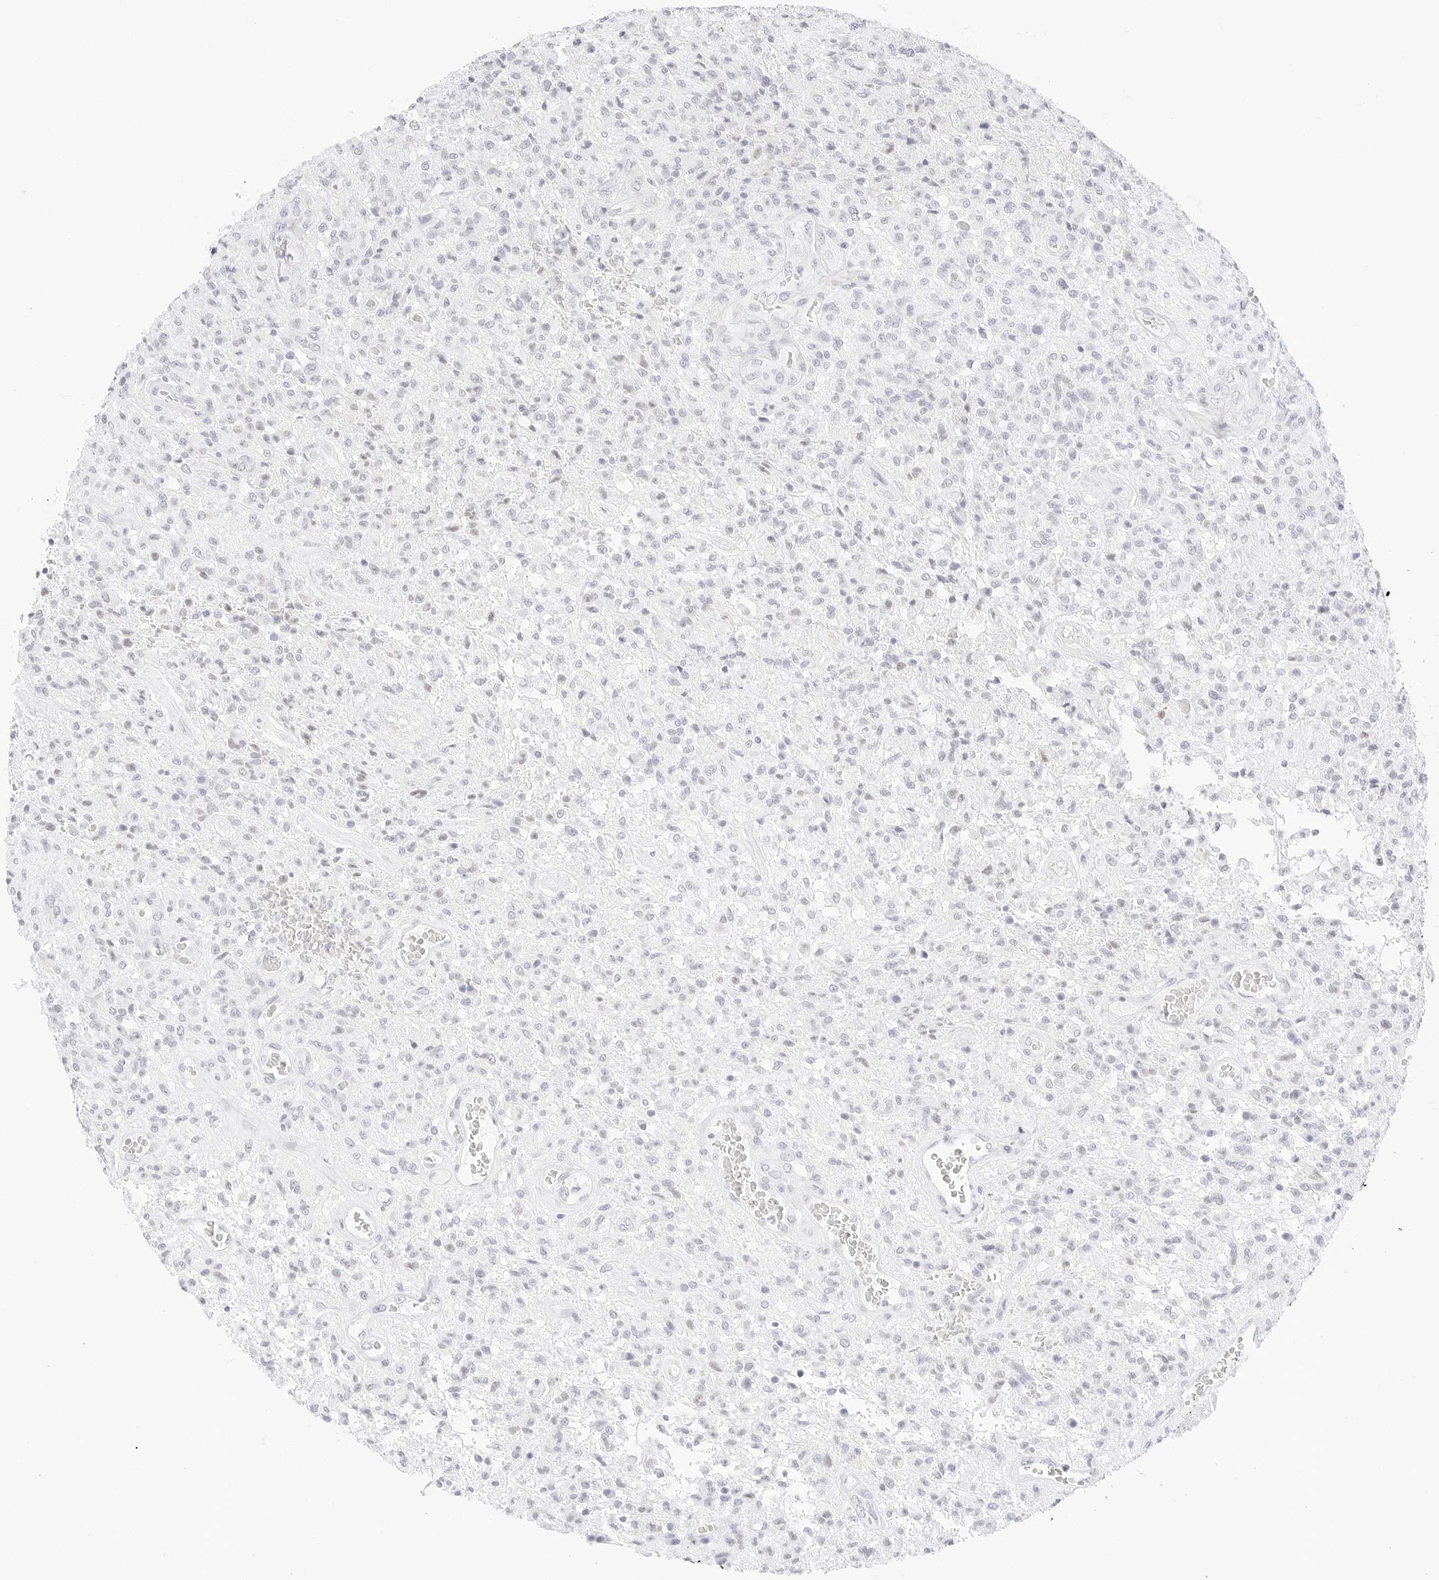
{"staining": {"intensity": "negative", "quantity": "none", "location": "none"}, "tissue": "glioma", "cell_type": "Tumor cells", "image_type": "cancer", "snomed": [{"axis": "morphology", "description": "Glioma, malignant, High grade"}, {"axis": "topography", "description": "Brain"}], "caption": "The photomicrograph demonstrates no significant staining in tumor cells of glioma.", "gene": "CDH1", "patient": {"sex": "female", "age": 57}}